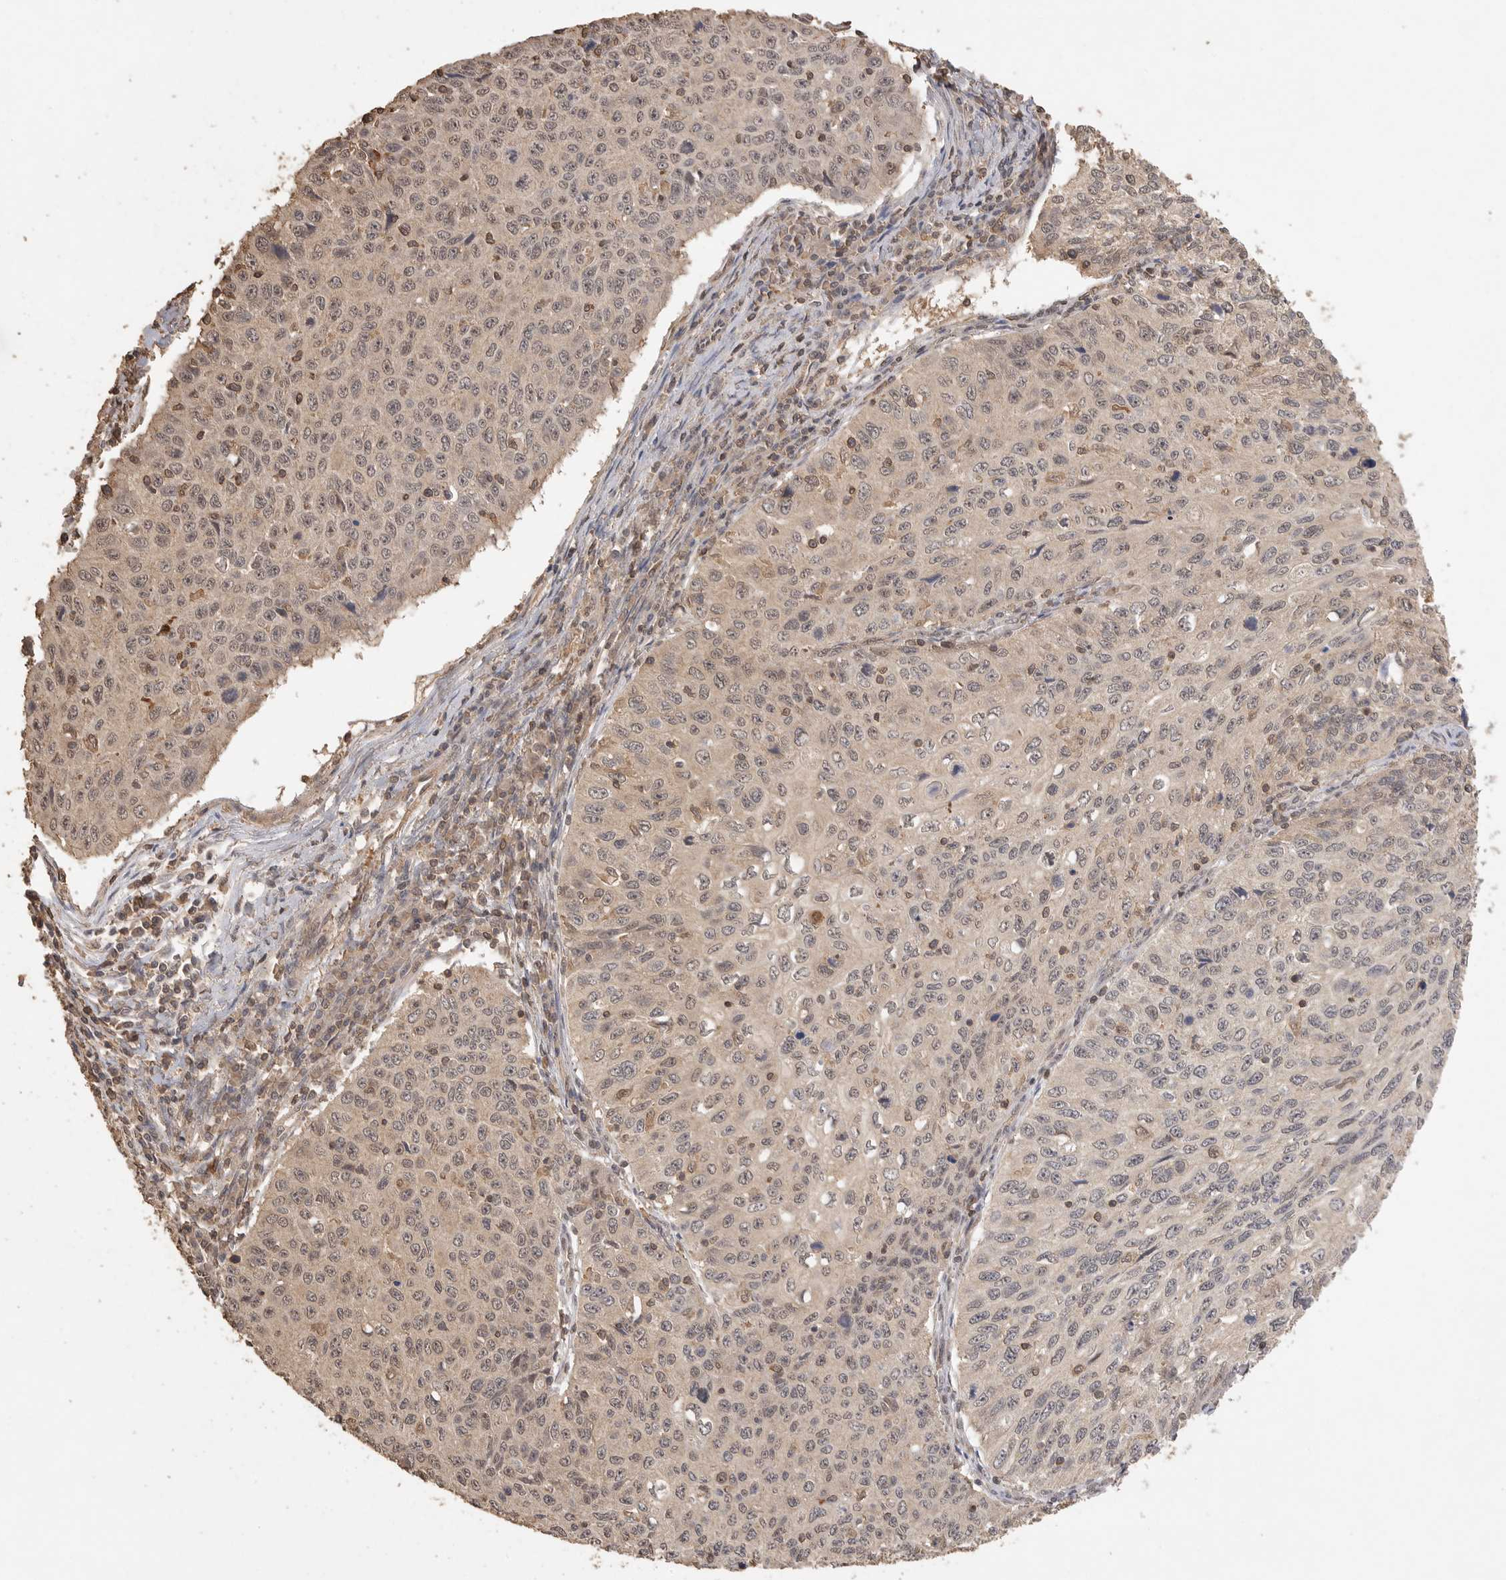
{"staining": {"intensity": "weak", "quantity": ">75%", "location": "nuclear"}, "tissue": "cervical cancer", "cell_type": "Tumor cells", "image_type": "cancer", "snomed": [{"axis": "morphology", "description": "Squamous cell carcinoma, NOS"}, {"axis": "topography", "description": "Cervix"}], "caption": "A high-resolution photomicrograph shows IHC staining of cervical cancer (squamous cell carcinoma), which displays weak nuclear staining in about >75% of tumor cells.", "gene": "MAP2K1", "patient": {"sex": "female", "age": 53}}